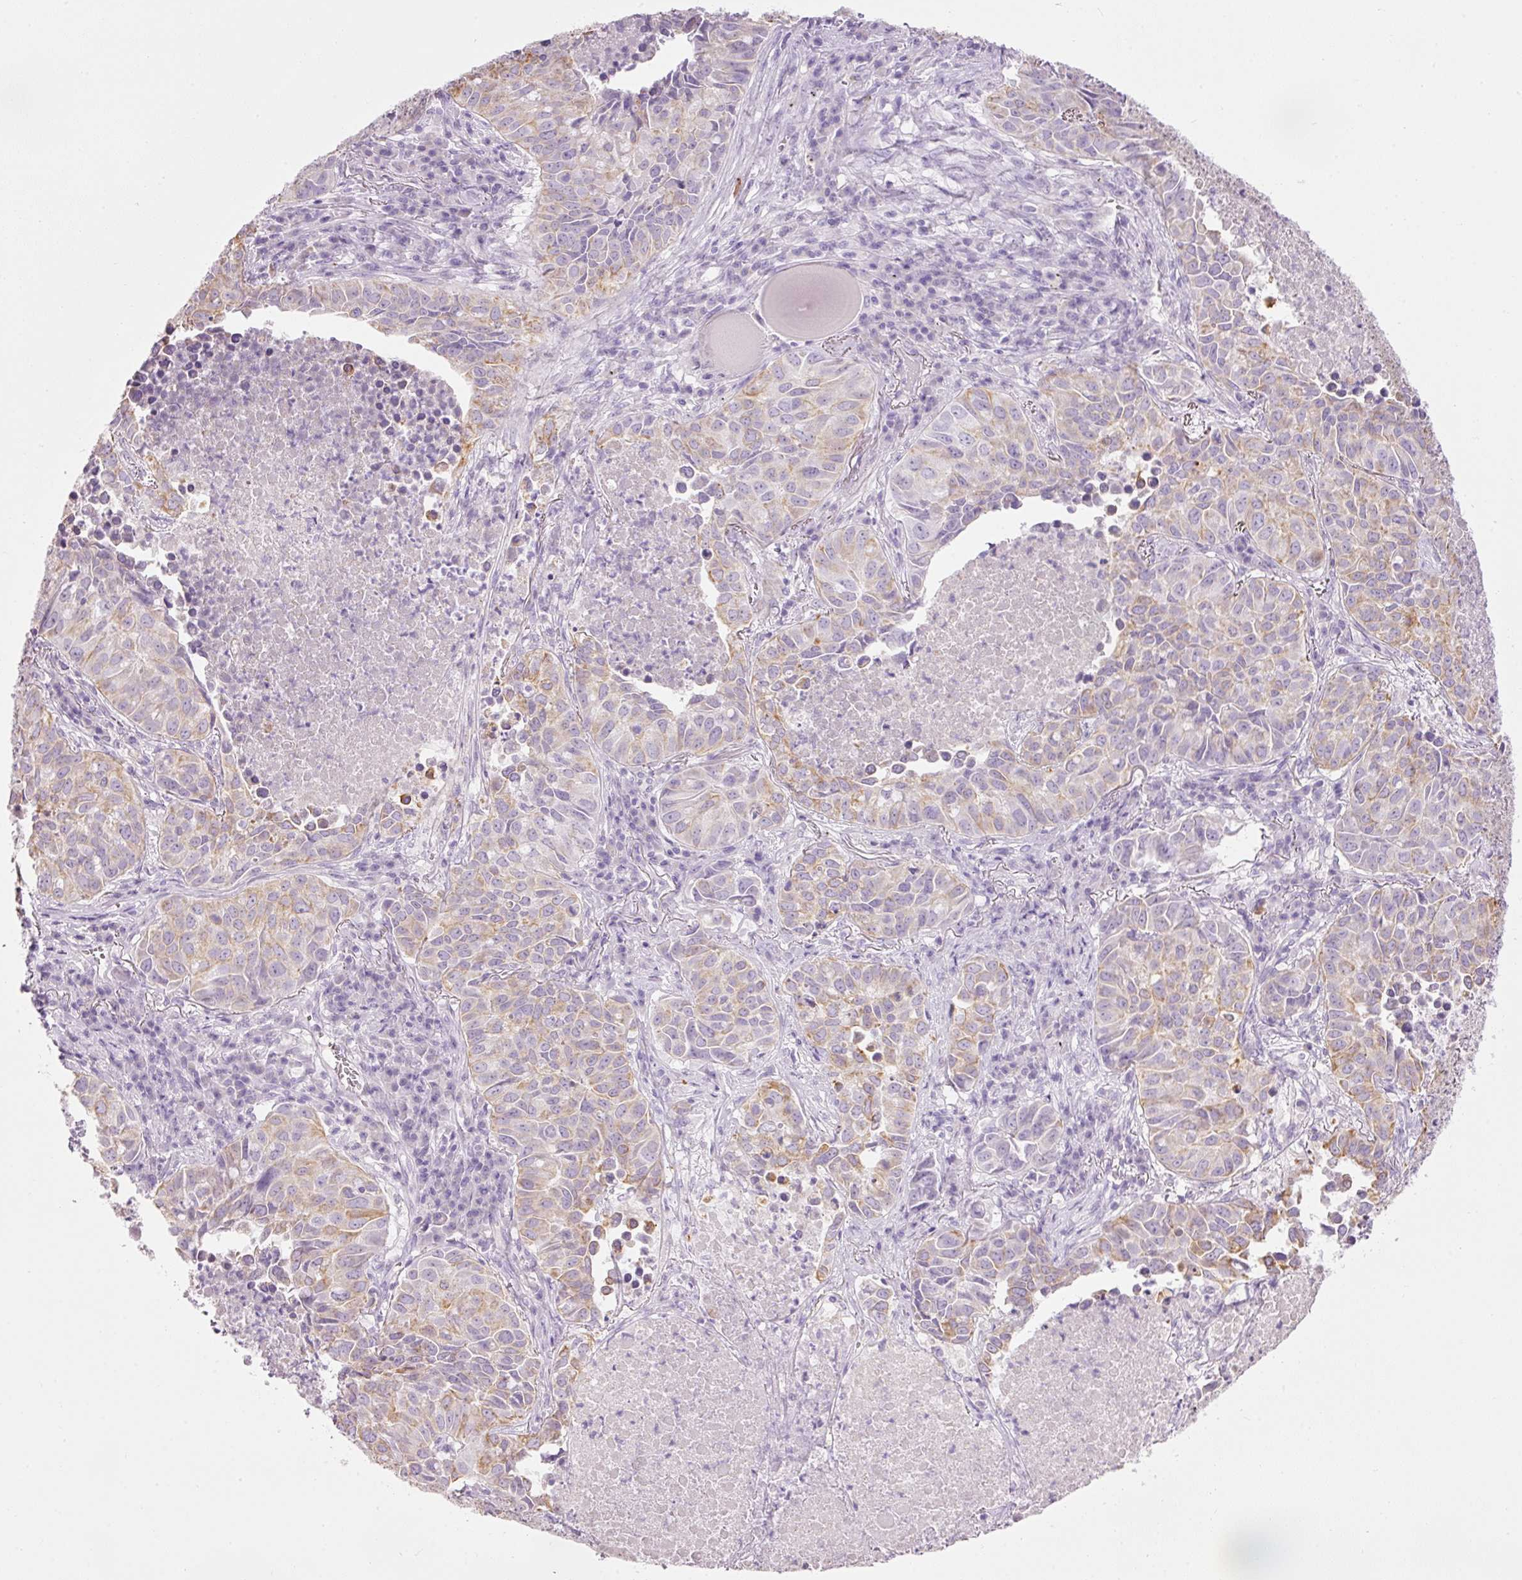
{"staining": {"intensity": "moderate", "quantity": "25%-75%", "location": "cytoplasmic/membranous"}, "tissue": "lung cancer", "cell_type": "Tumor cells", "image_type": "cancer", "snomed": [{"axis": "morphology", "description": "Adenocarcinoma, NOS"}, {"axis": "topography", "description": "Lung"}], "caption": "The image displays immunohistochemical staining of lung cancer. There is moderate cytoplasmic/membranous staining is present in approximately 25%-75% of tumor cells.", "gene": "CARD16", "patient": {"sex": "female", "age": 50}}